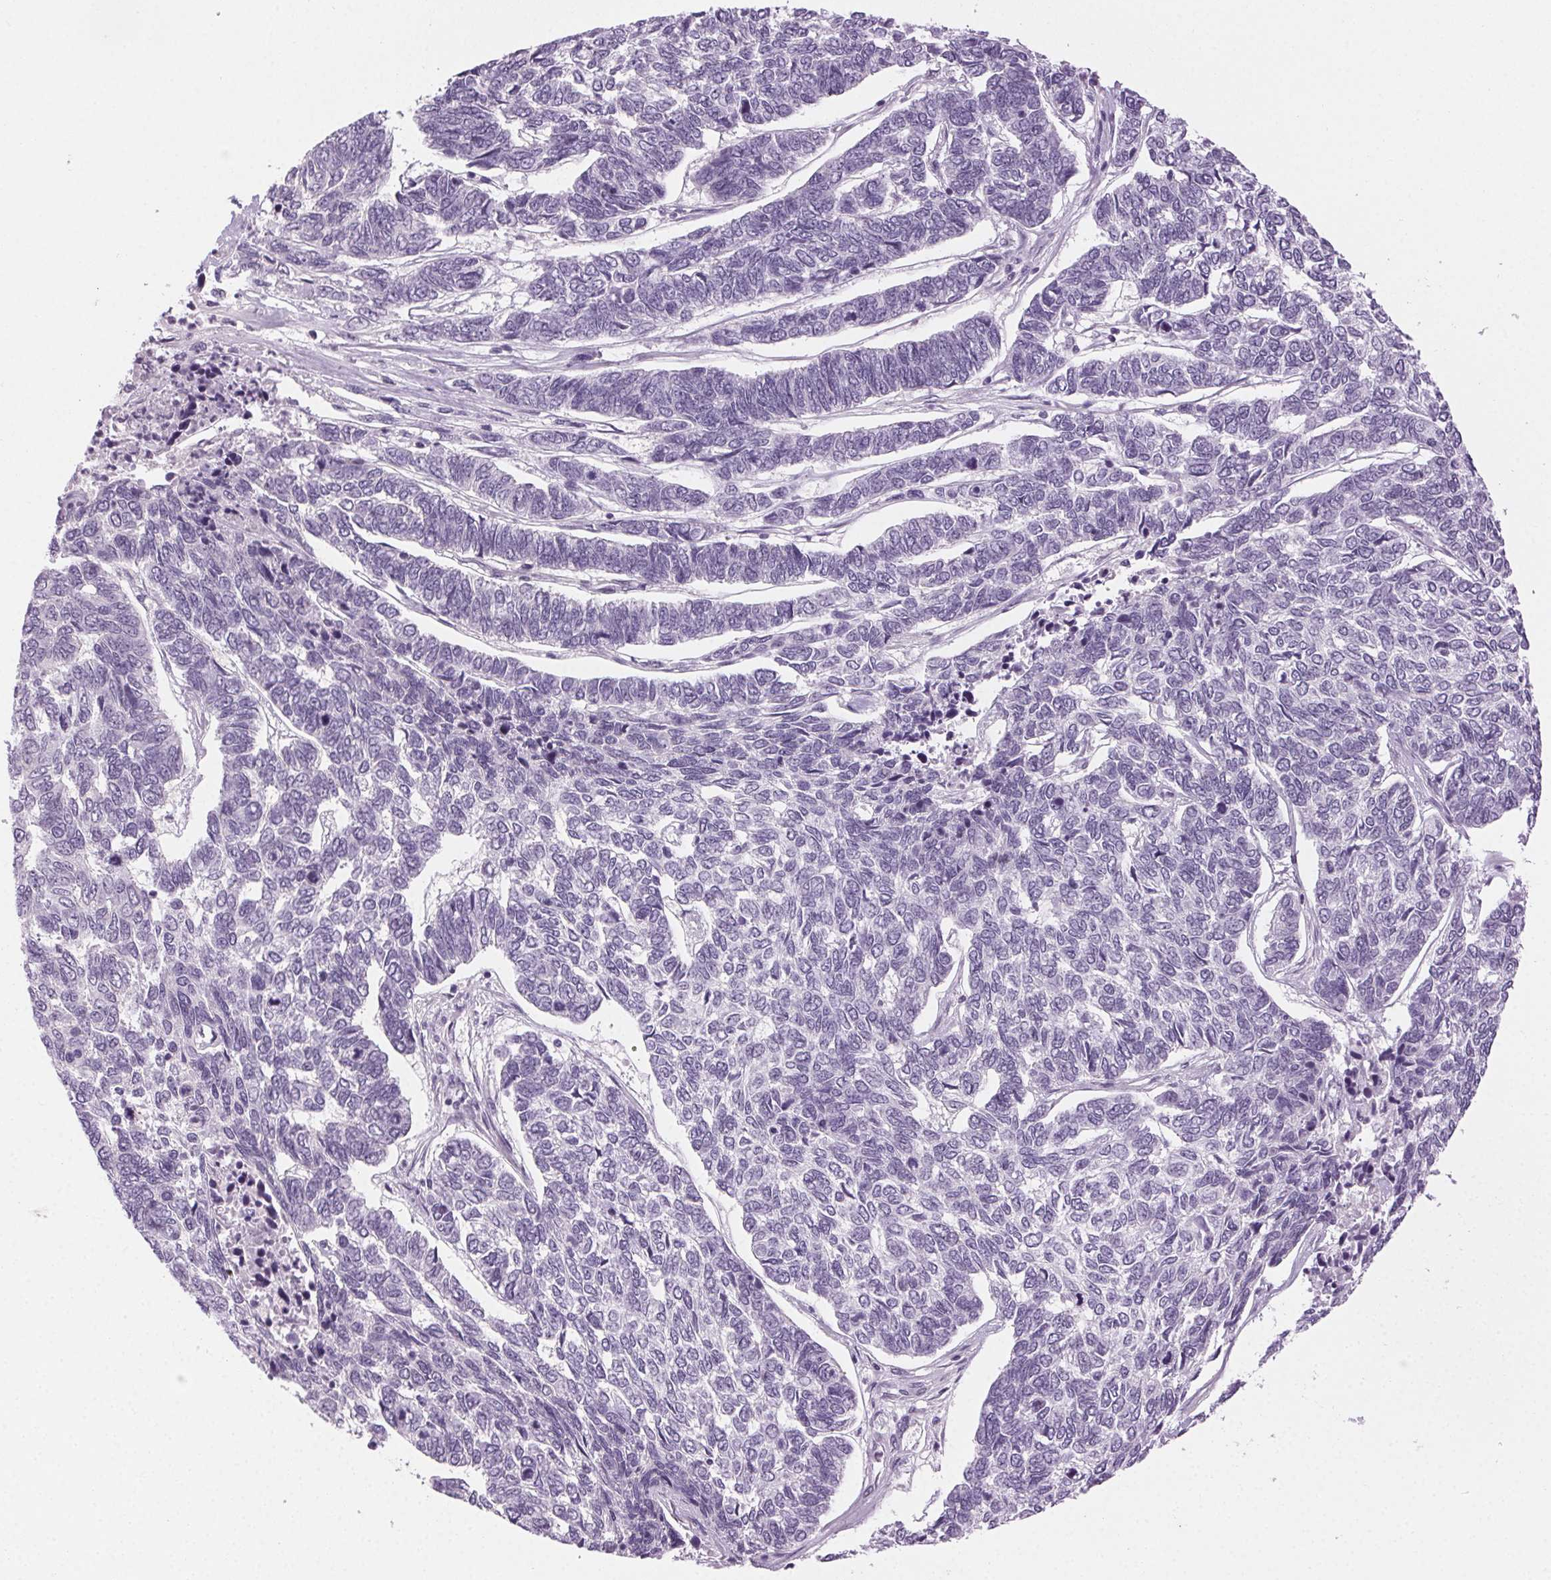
{"staining": {"intensity": "negative", "quantity": "none", "location": "none"}, "tissue": "skin cancer", "cell_type": "Tumor cells", "image_type": "cancer", "snomed": [{"axis": "morphology", "description": "Basal cell carcinoma"}, {"axis": "topography", "description": "Skin"}], "caption": "Skin cancer stained for a protein using IHC exhibits no positivity tumor cells.", "gene": "AIF1L", "patient": {"sex": "female", "age": 65}}